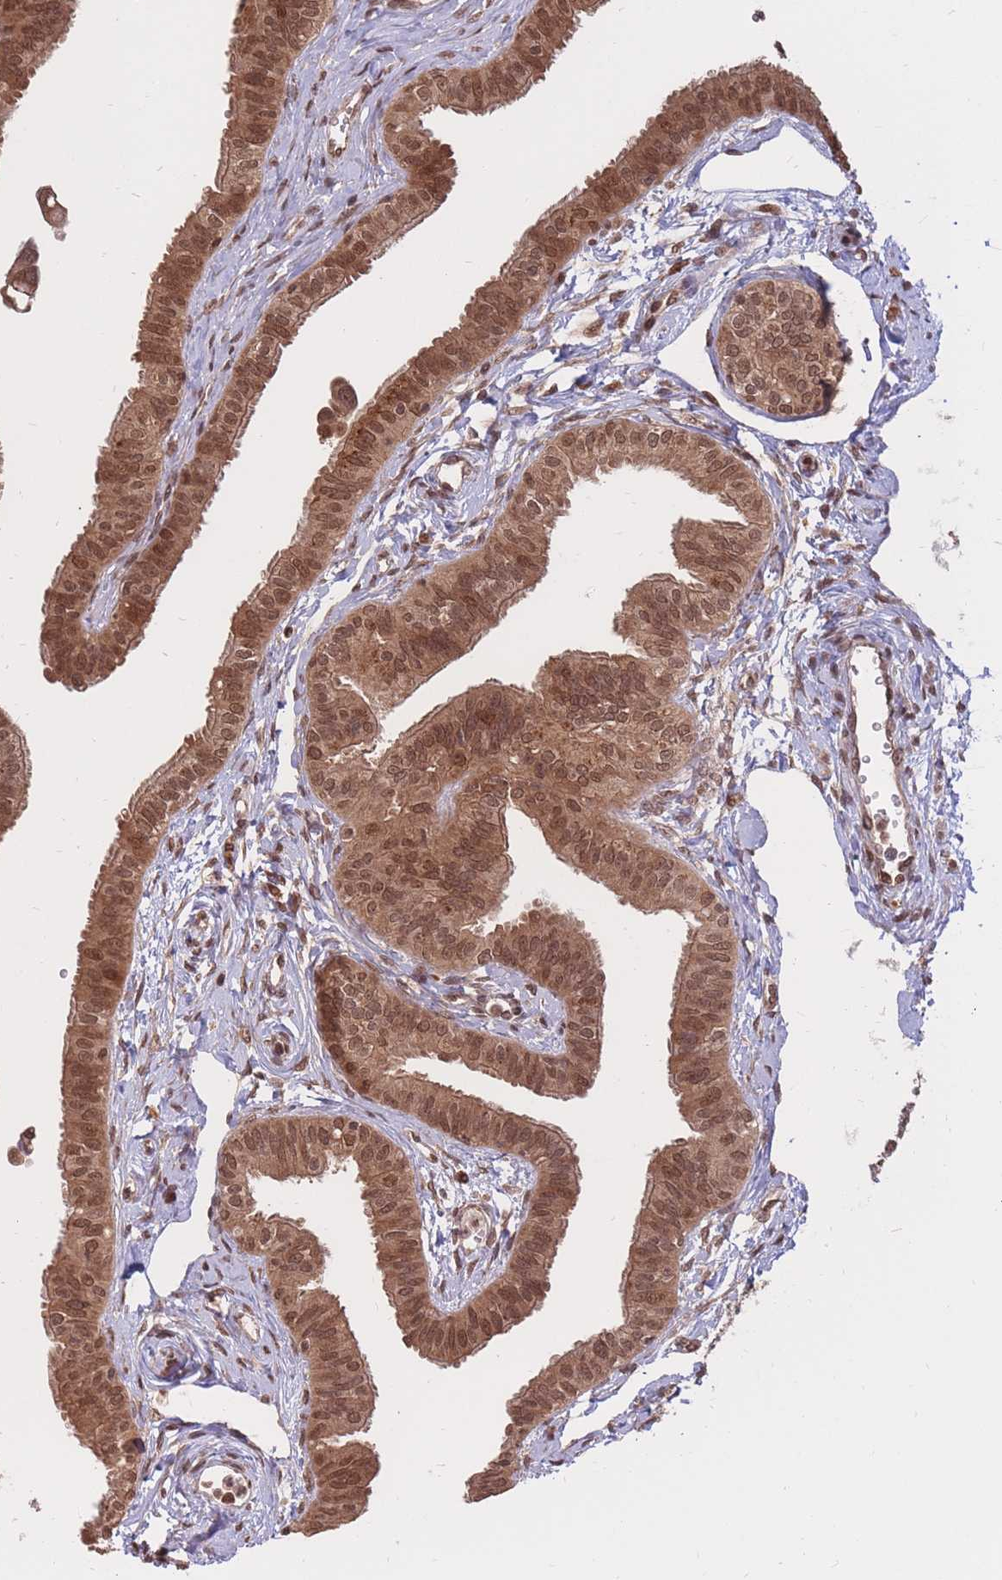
{"staining": {"intensity": "moderate", "quantity": ">75%", "location": "cytoplasmic/membranous,nuclear"}, "tissue": "fallopian tube", "cell_type": "Glandular cells", "image_type": "normal", "snomed": [{"axis": "morphology", "description": "Normal tissue, NOS"}, {"axis": "morphology", "description": "Carcinoma, NOS"}, {"axis": "topography", "description": "Fallopian tube"}, {"axis": "topography", "description": "Ovary"}], "caption": "This photomicrograph exhibits normal fallopian tube stained with immunohistochemistry to label a protein in brown. The cytoplasmic/membranous,nuclear of glandular cells show moderate positivity for the protein. Nuclei are counter-stained blue.", "gene": "SRA1", "patient": {"sex": "female", "age": 59}}